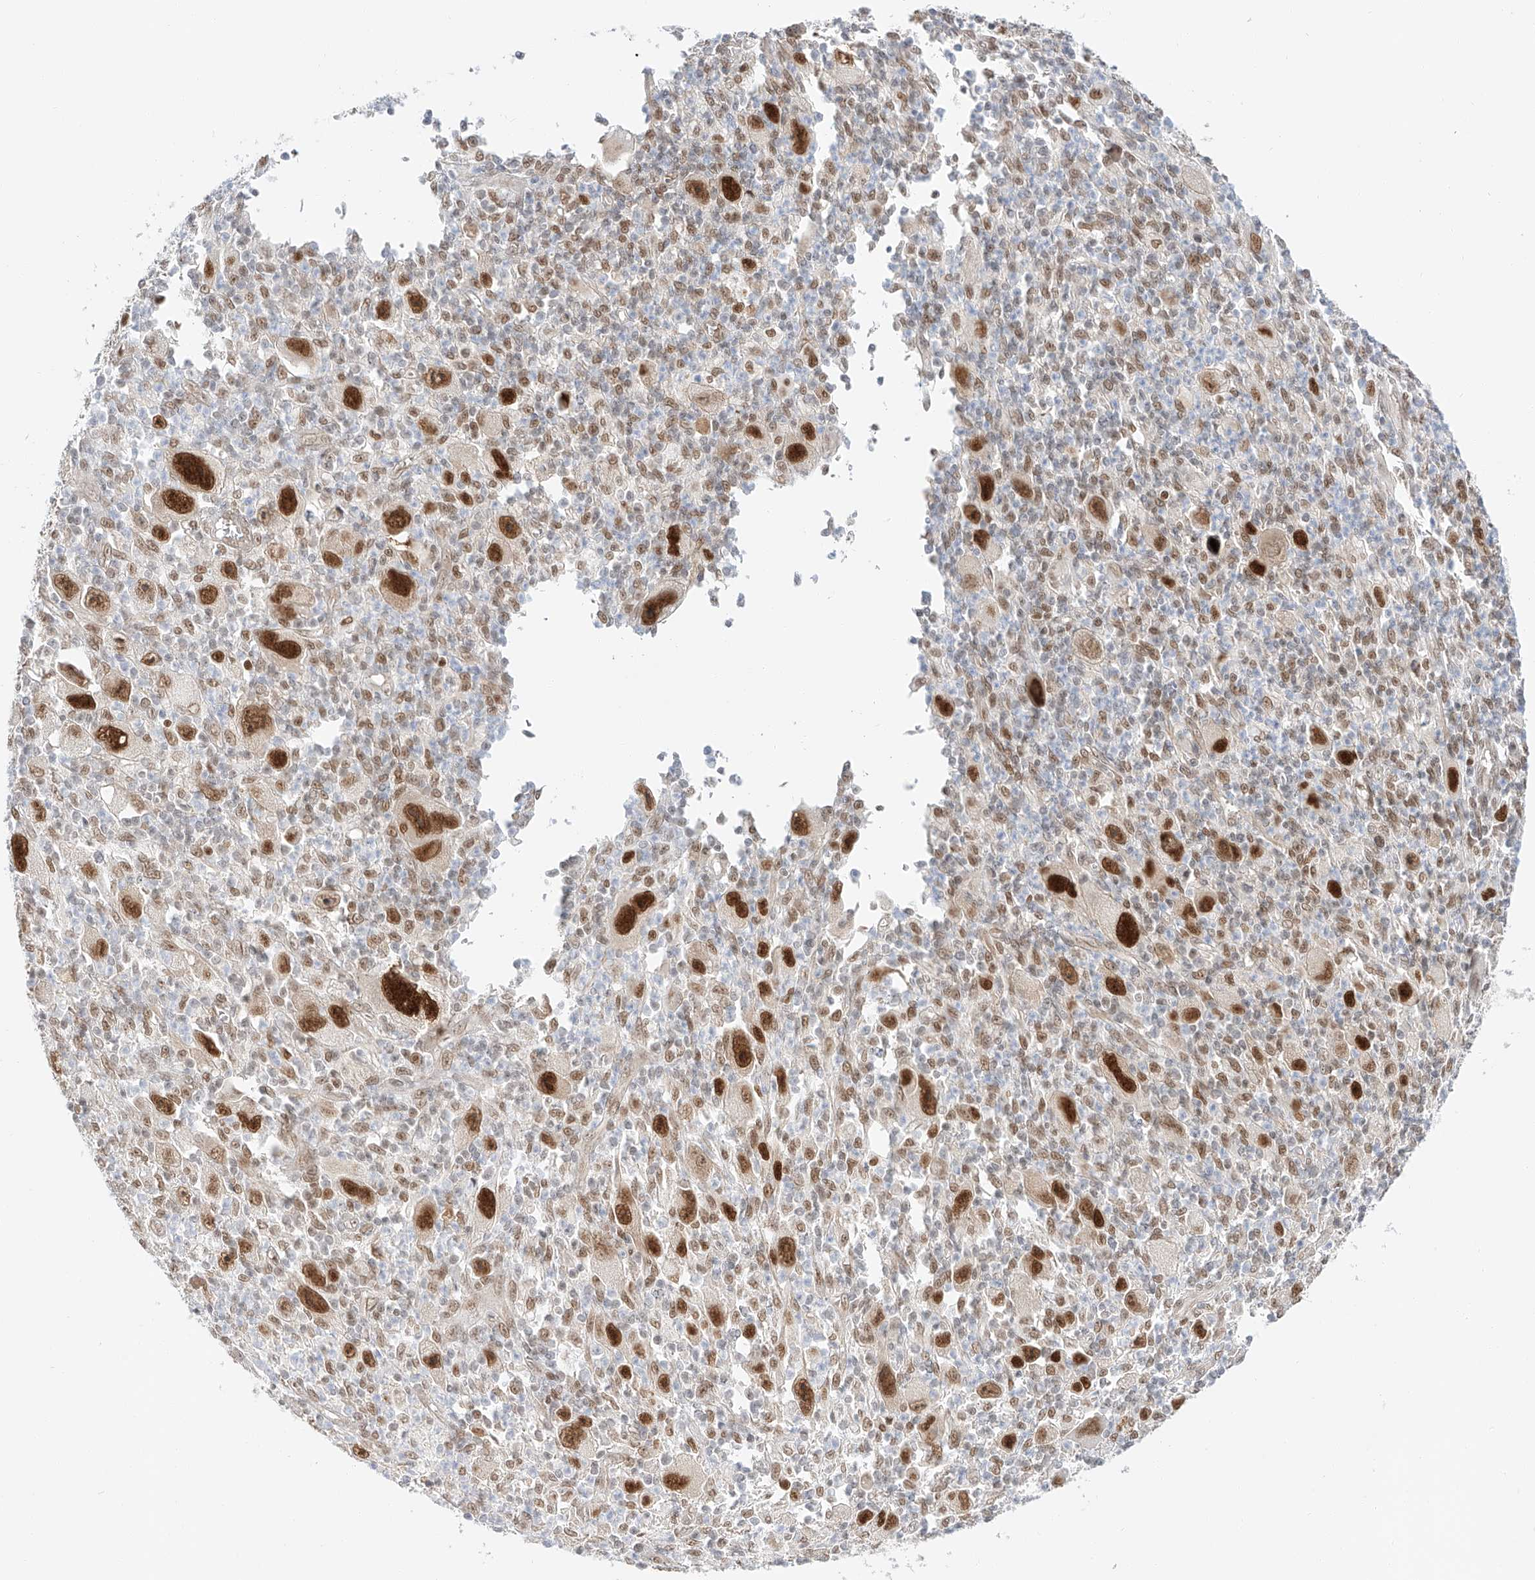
{"staining": {"intensity": "strong", "quantity": ">75%", "location": "nuclear"}, "tissue": "melanoma", "cell_type": "Tumor cells", "image_type": "cancer", "snomed": [{"axis": "morphology", "description": "Malignant melanoma, Metastatic site"}, {"axis": "topography", "description": "Skin"}], "caption": "A high amount of strong nuclear expression is seen in approximately >75% of tumor cells in melanoma tissue.", "gene": "POGK", "patient": {"sex": "female", "age": 56}}